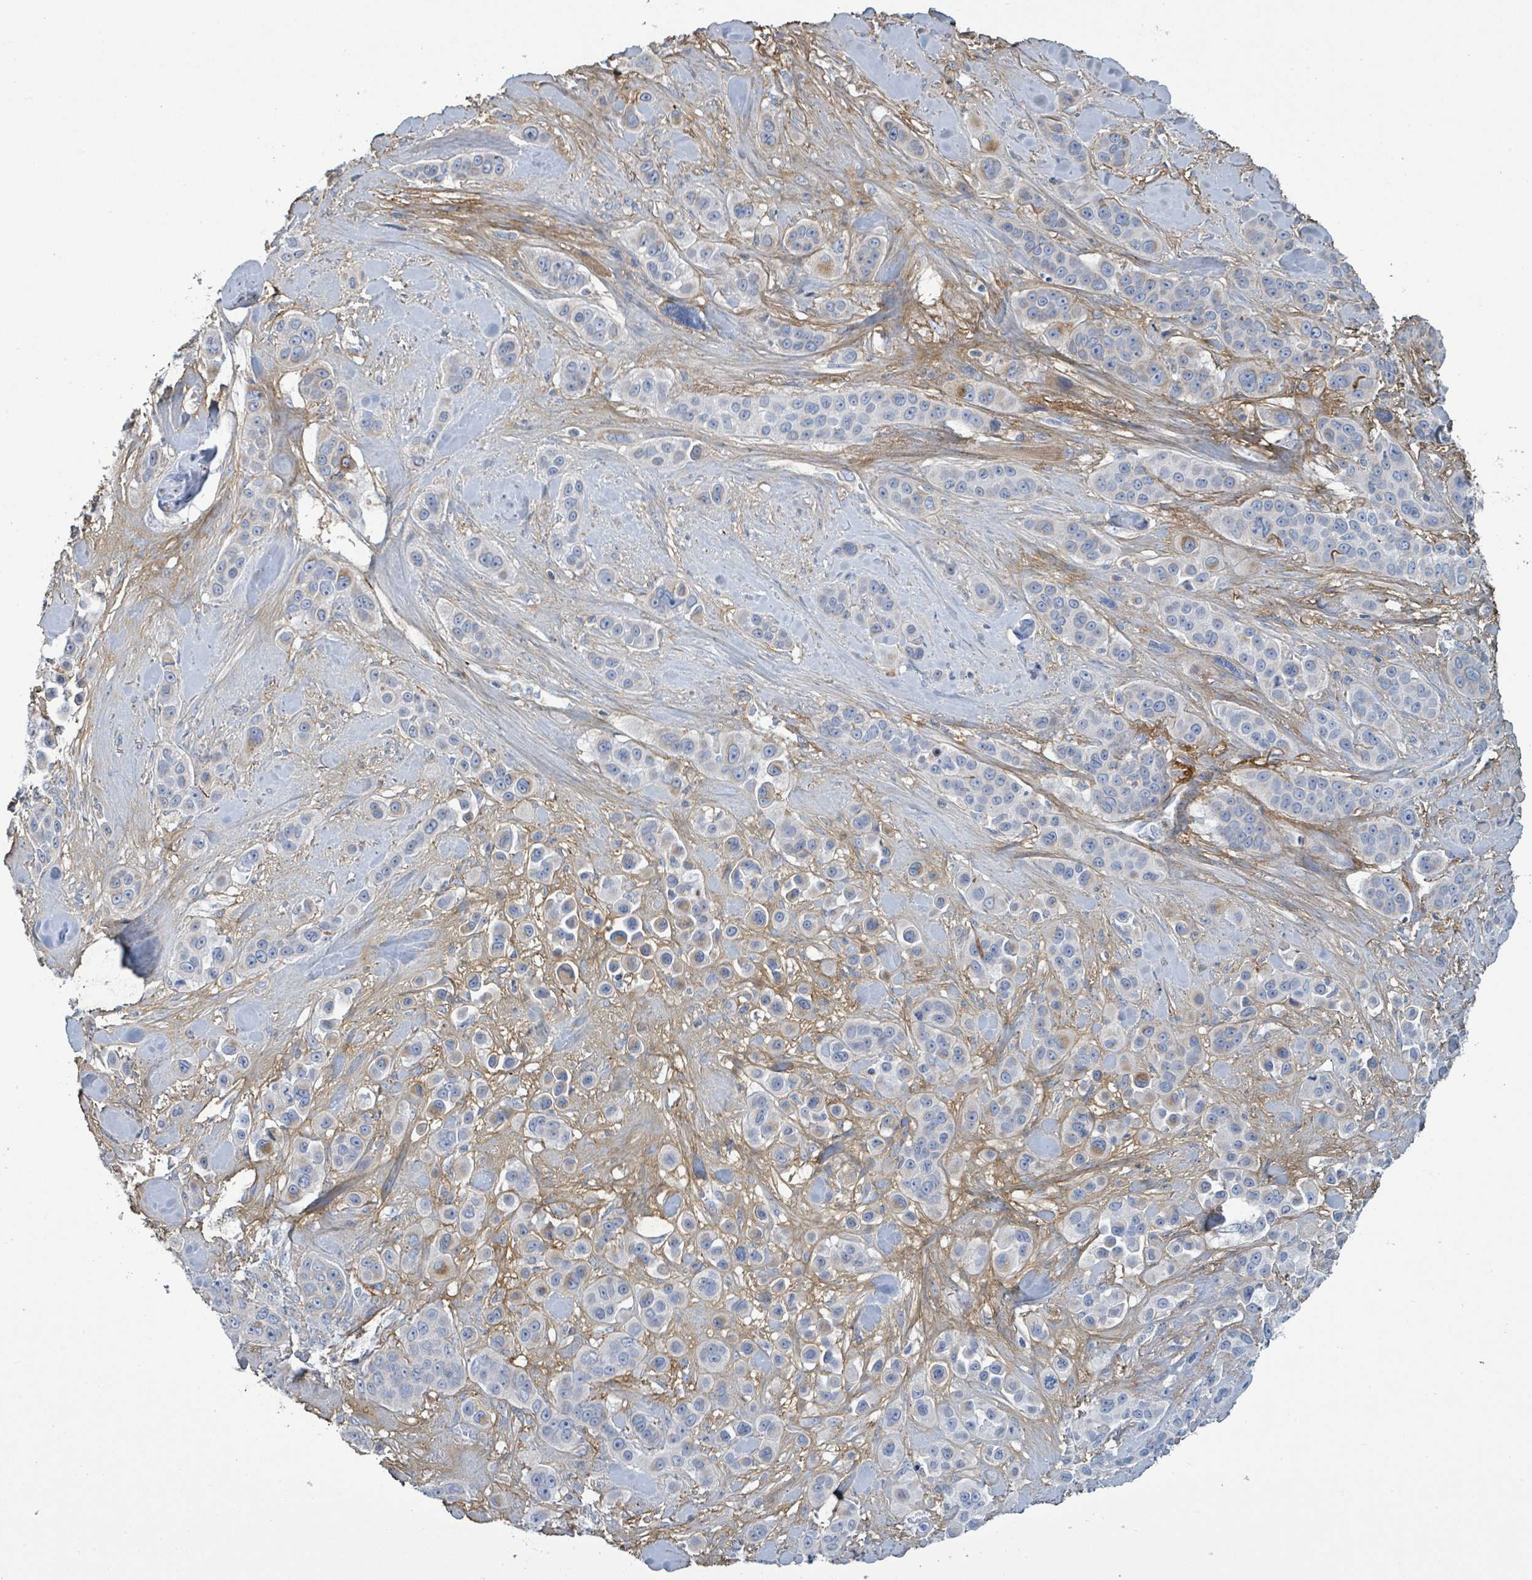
{"staining": {"intensity": "negative", "quantity": "none", "location": "none"}, "tissue": "skin cancer", "cell_type": "Tumor cells", "image_type": "cancer", "snomed": [{"axis": "morphology", "description": "Squamous cell carcinoma, NOS"}, {"axis": "topography", "description": "Skin"}], "caption": "A micrograph of skin cancer stained for a protein shows no brown staining in tumor cells.", "gene": "ALG12", "patient": {"sex": "male", "age": 67}}